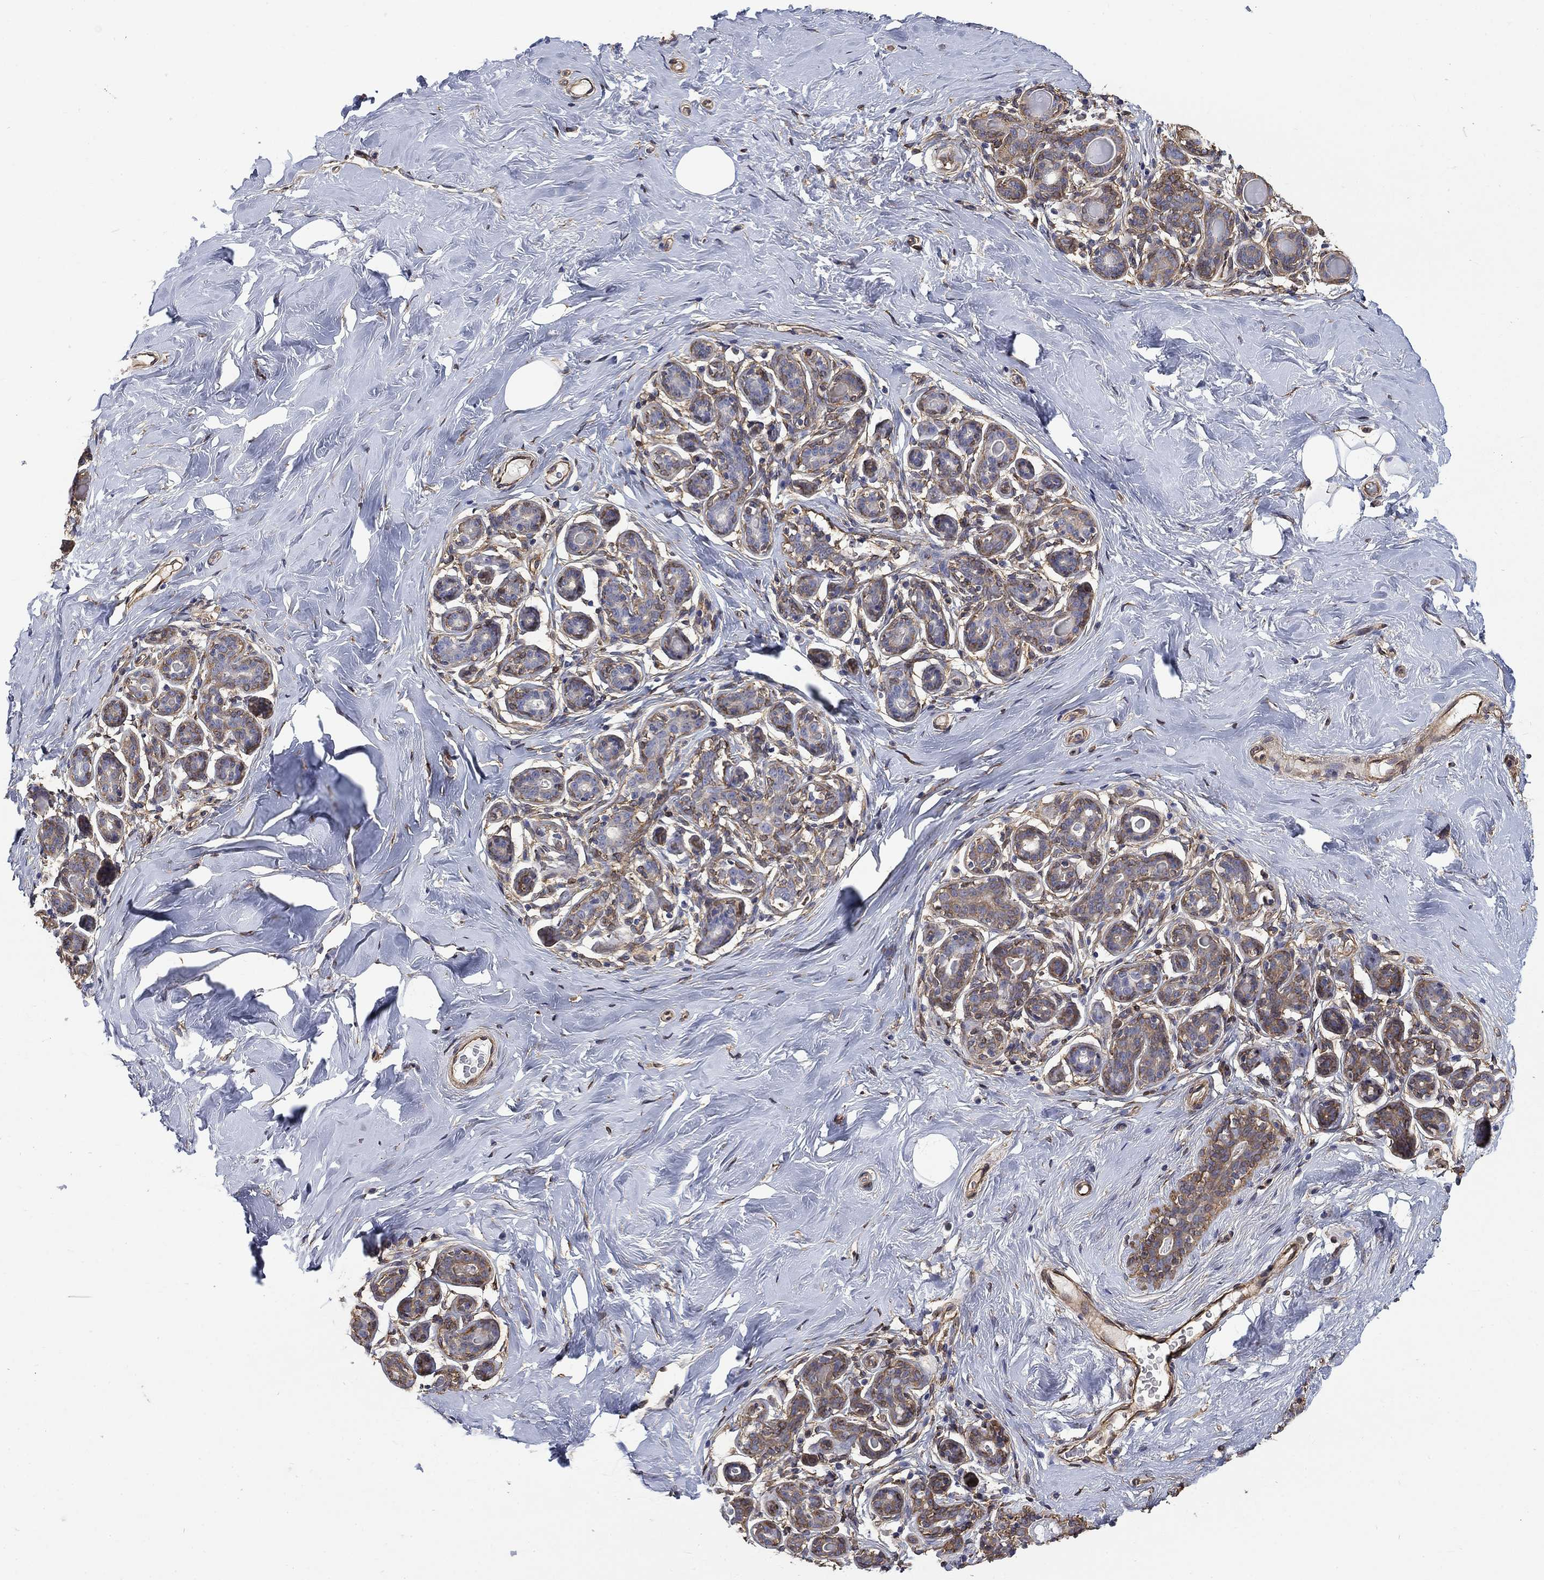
{"staining": {"intensity": "negative", "quantity": "none", "location": "none"}, "tissue": "breast", "cell_type": "Adipocytes", "image_type": "normal", "snomed": [{"axis": "morphology", "description": "Normal tissue, NOS"}, {"axis": "topography", "description": "Skin"}, {"axis": "topography", "description": "Breast"}], "caption": "Immunohistochemistry image of benign breast: breast stained with DAB reveals no significant protein staining in adipocytes.", "gene": "DPYSL2", "patient": {"sex": "female", "age": 43}}